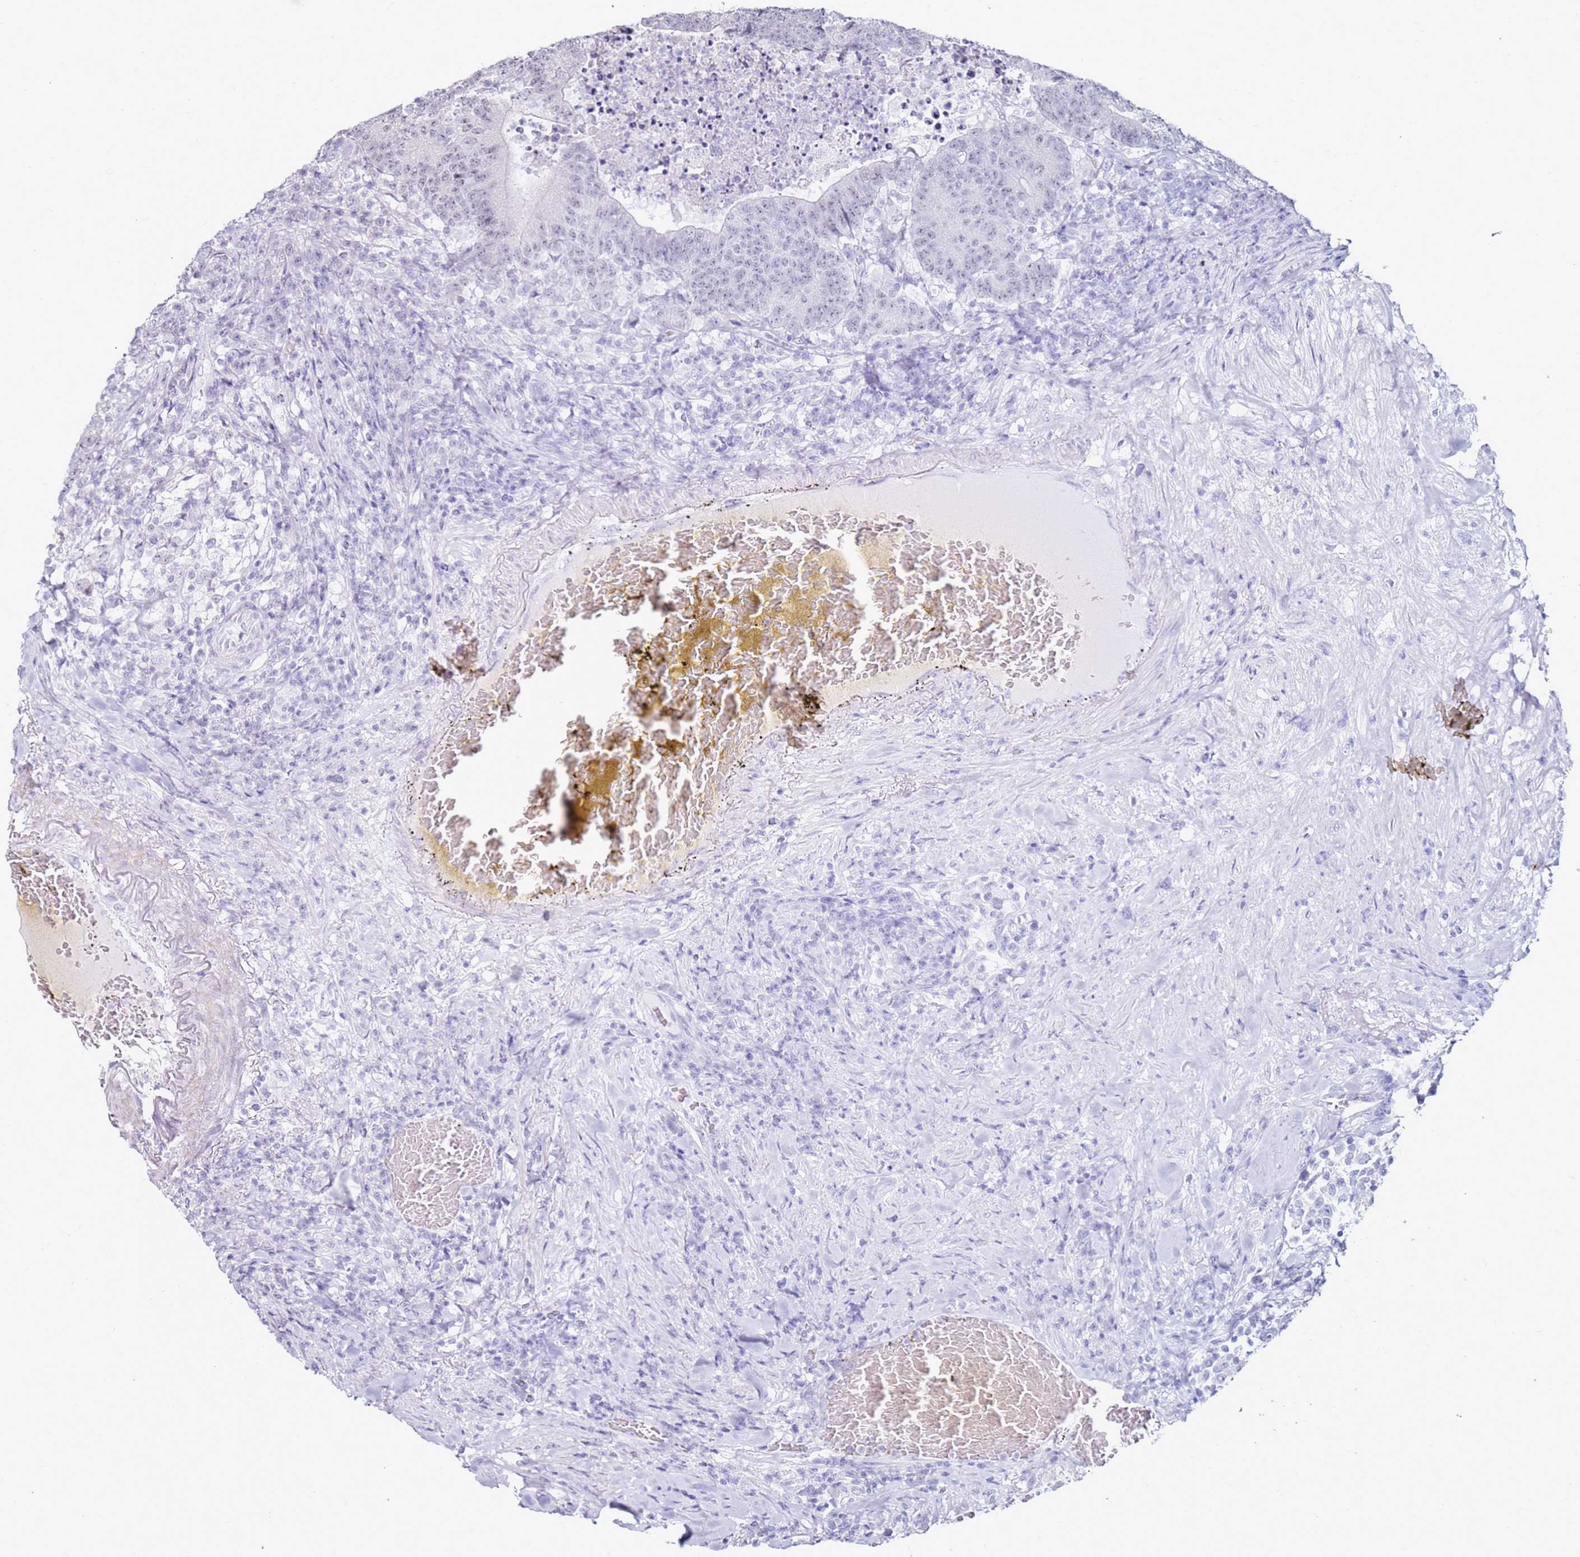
{"staining": {"intensity": "weak", "quantity": "25%-75%", "location": "nuclear"}, "tissue": "colorectal cancer", "cell_type": "Tumor cells", "image_type": "cancer", "snomed": [{"axis": "morphology", "description": "Adenocarcinoma, NOS"}, {"axis": "topography", "description": "Colon"}], "caption": "Tumor cells display weak nuclear staining in approximately 25%-75% of cells in colorectal adenocarcinoma.", "gene": "RARS2", "patient": {"sex": "female", "age": 75}}